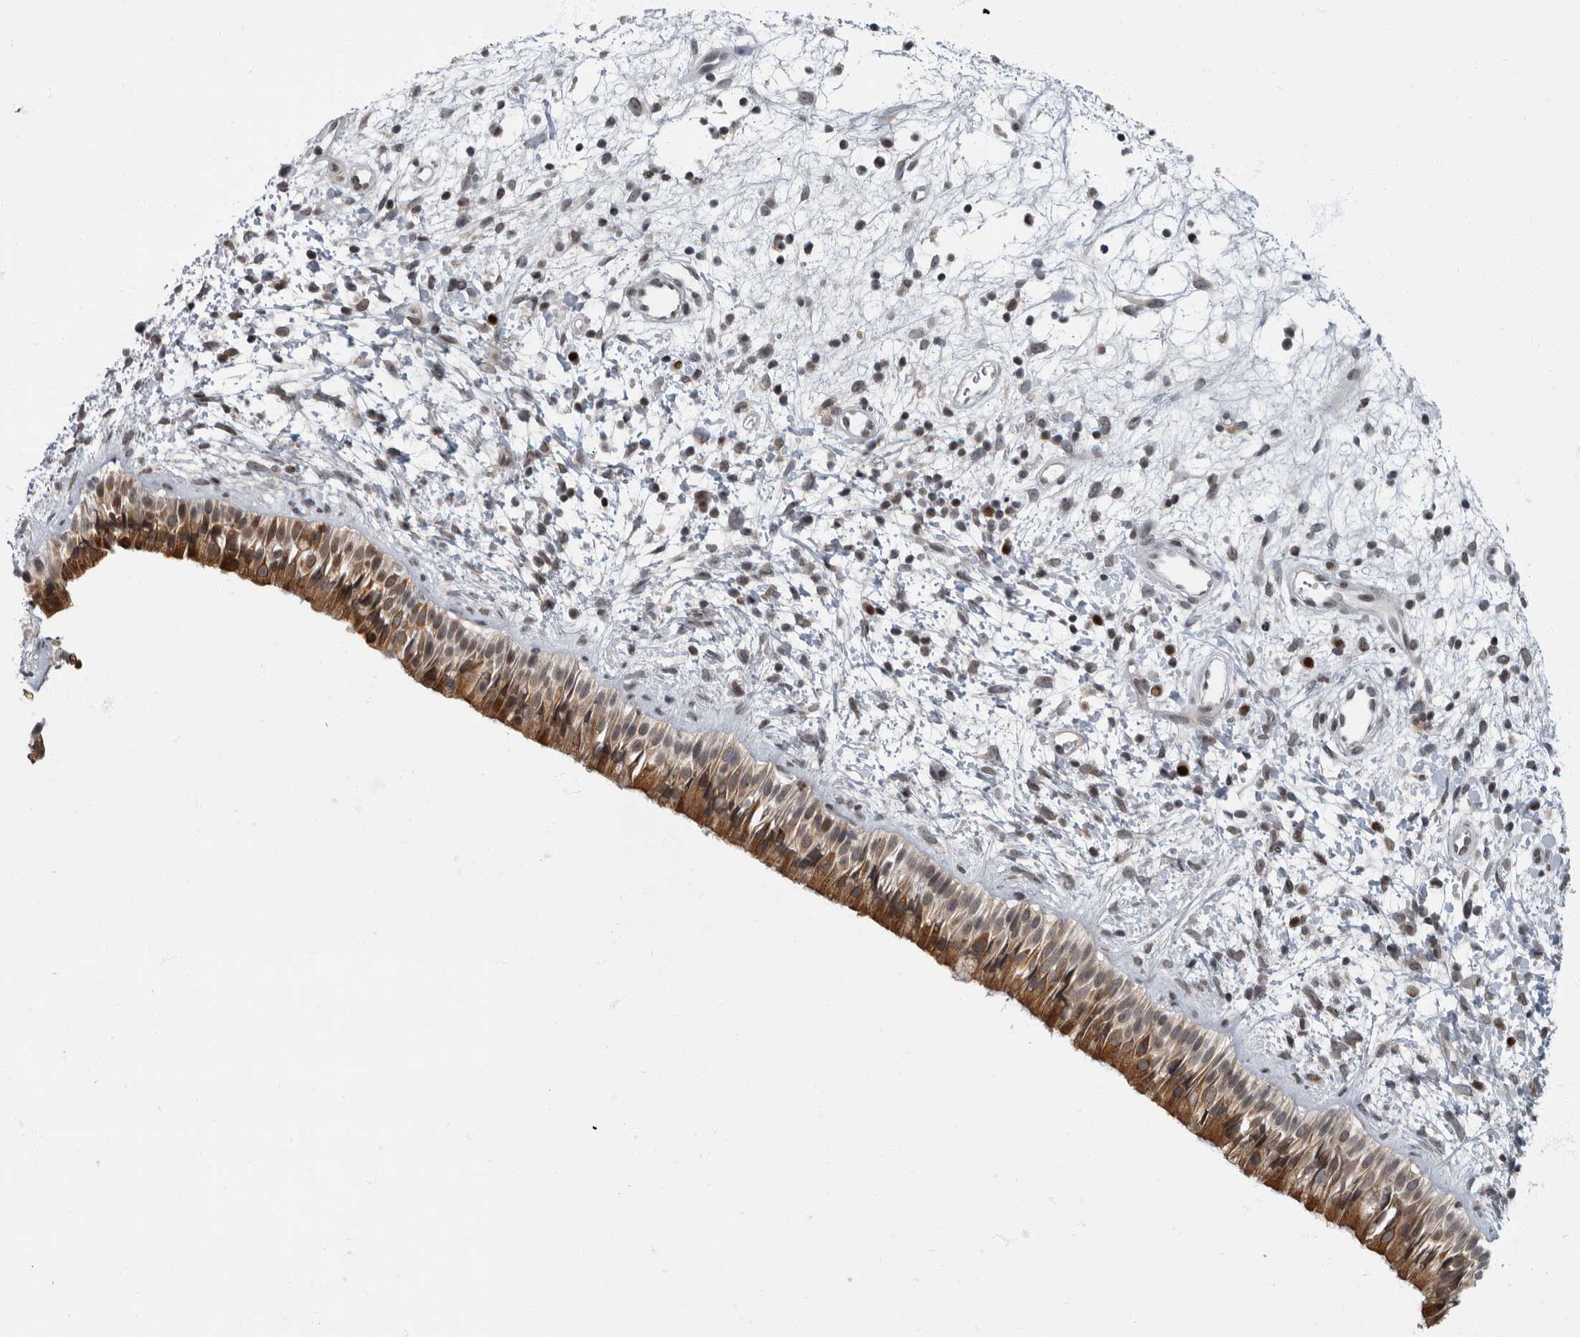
{"staining": {"intensity": "moderate", "quantity": ">75%", "location": "cytoplasmic/membranous"}, "tissue": "nasopharynx", "cell_type": "Respiratory epithelial cells", "image_type": "normal", "snomed": [{"axis": "morphology", "description": "Normal tissue, NOS"}, {"axis": "topography", "description": "Nasopharynx"}], "caption": "IHC photomicrograph of unremarkable nasopharynx: human nasopharynx stained using immunohistochemistry (IHC) demonstrates medium levels of moderate protein expression localized specifically in the cytoplasmic/membranous of respiratory epithelial cells, appearing as a cytoplasmic/membranous brown color.", "gene": "EVI5", "patient": {"sex": "male", "age": 22}}